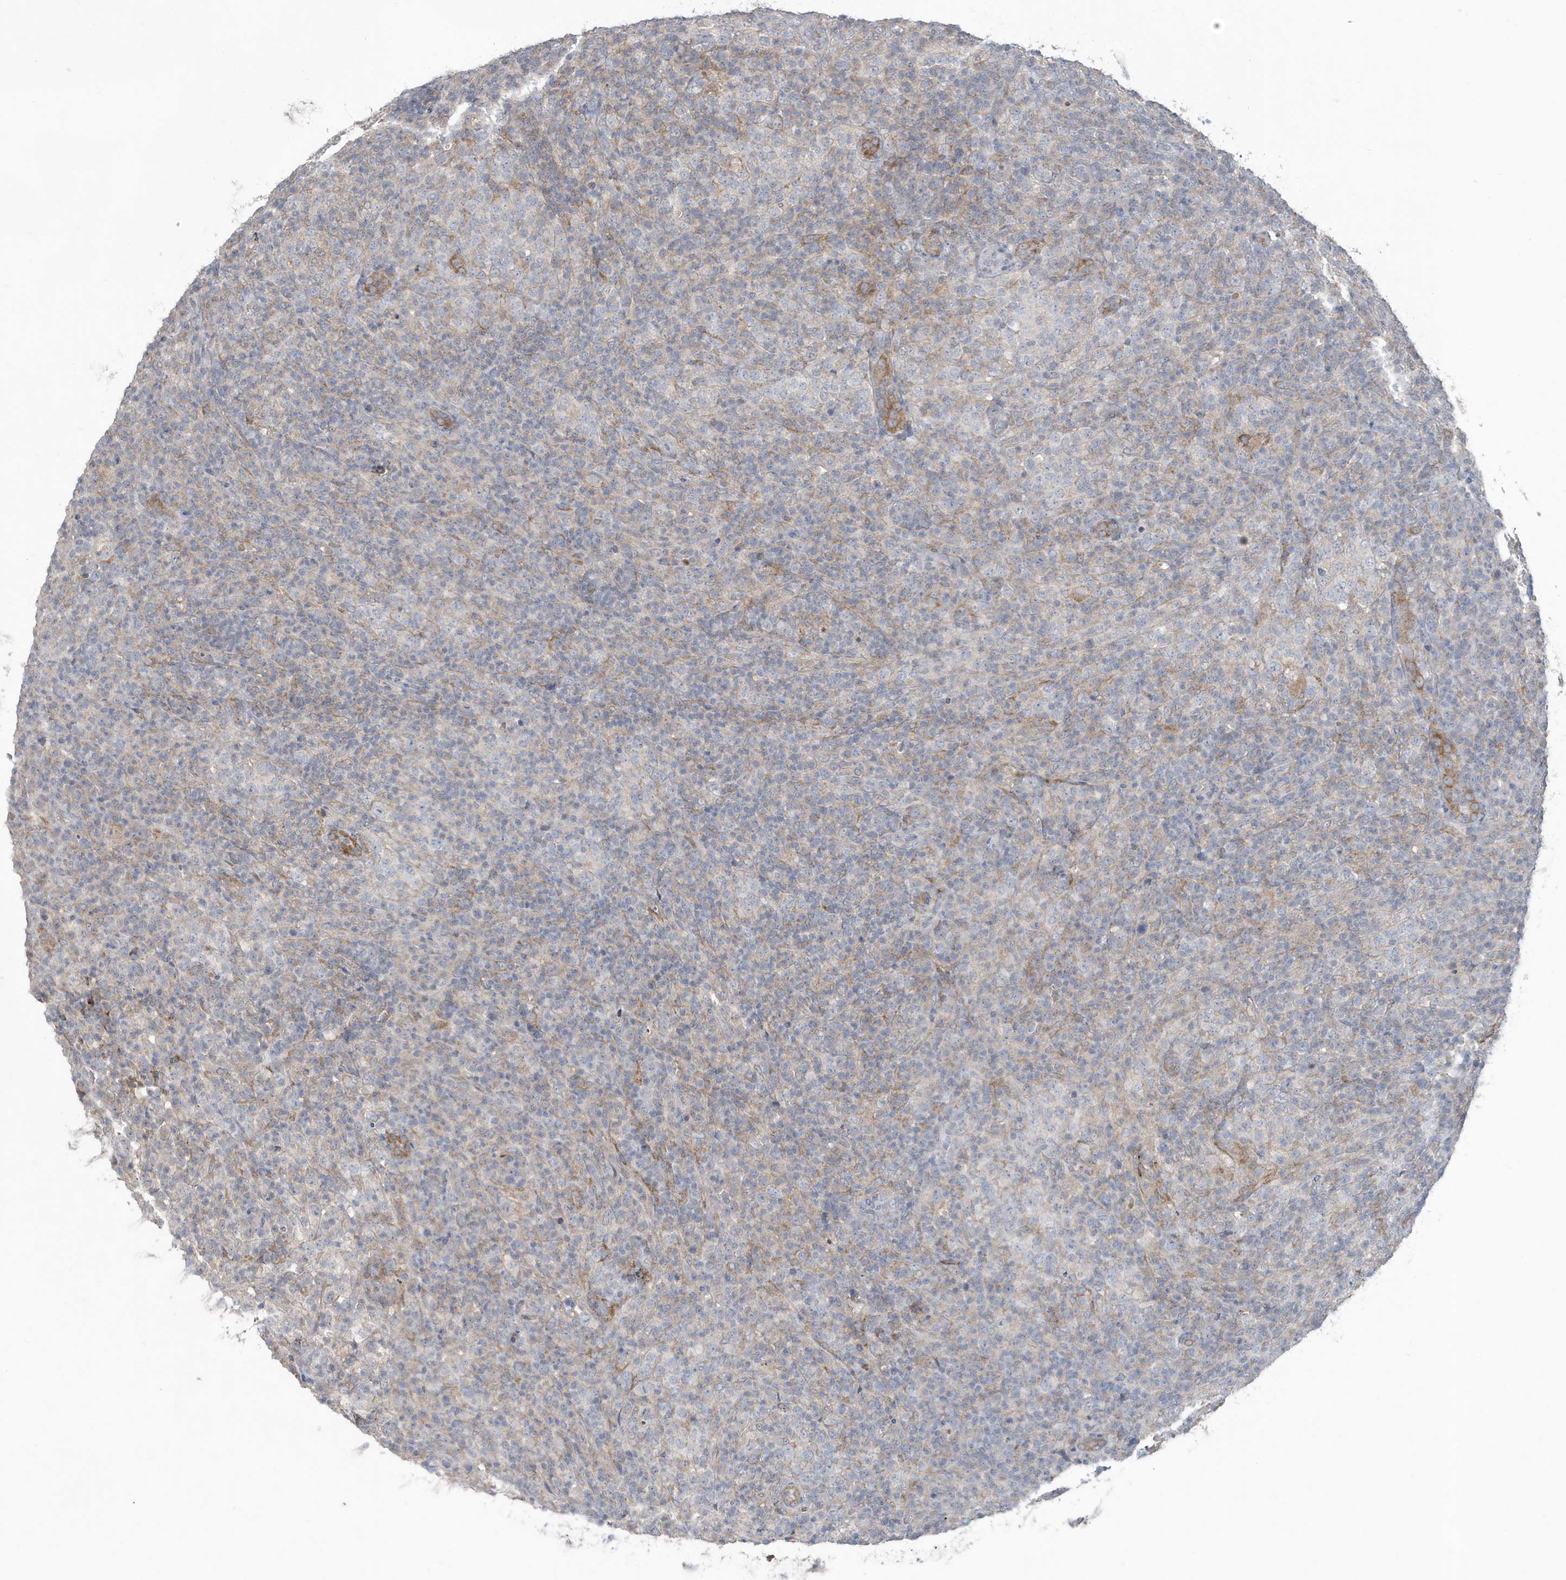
{"staining": {"intensity": "negative", "quantity": "none", "location": "none"}, "tissue": "lymphoma", "cell_type": "Tumor cells", "image_type": "cancer", "snomed": [{"axis": "morphology", "description": "Malignant lymphoma, non-Hodgkin's type, High grade"}, {"axis": "topography", "description": "Lymph node"}], "caption": "A micrograph of high-grade malignant lymphoma, non-Hodgkin's type stained for a protein shows no brown staining in tumor cells.", "gene": "C1RL", "patient": {"sex": "female", "age": 76}}